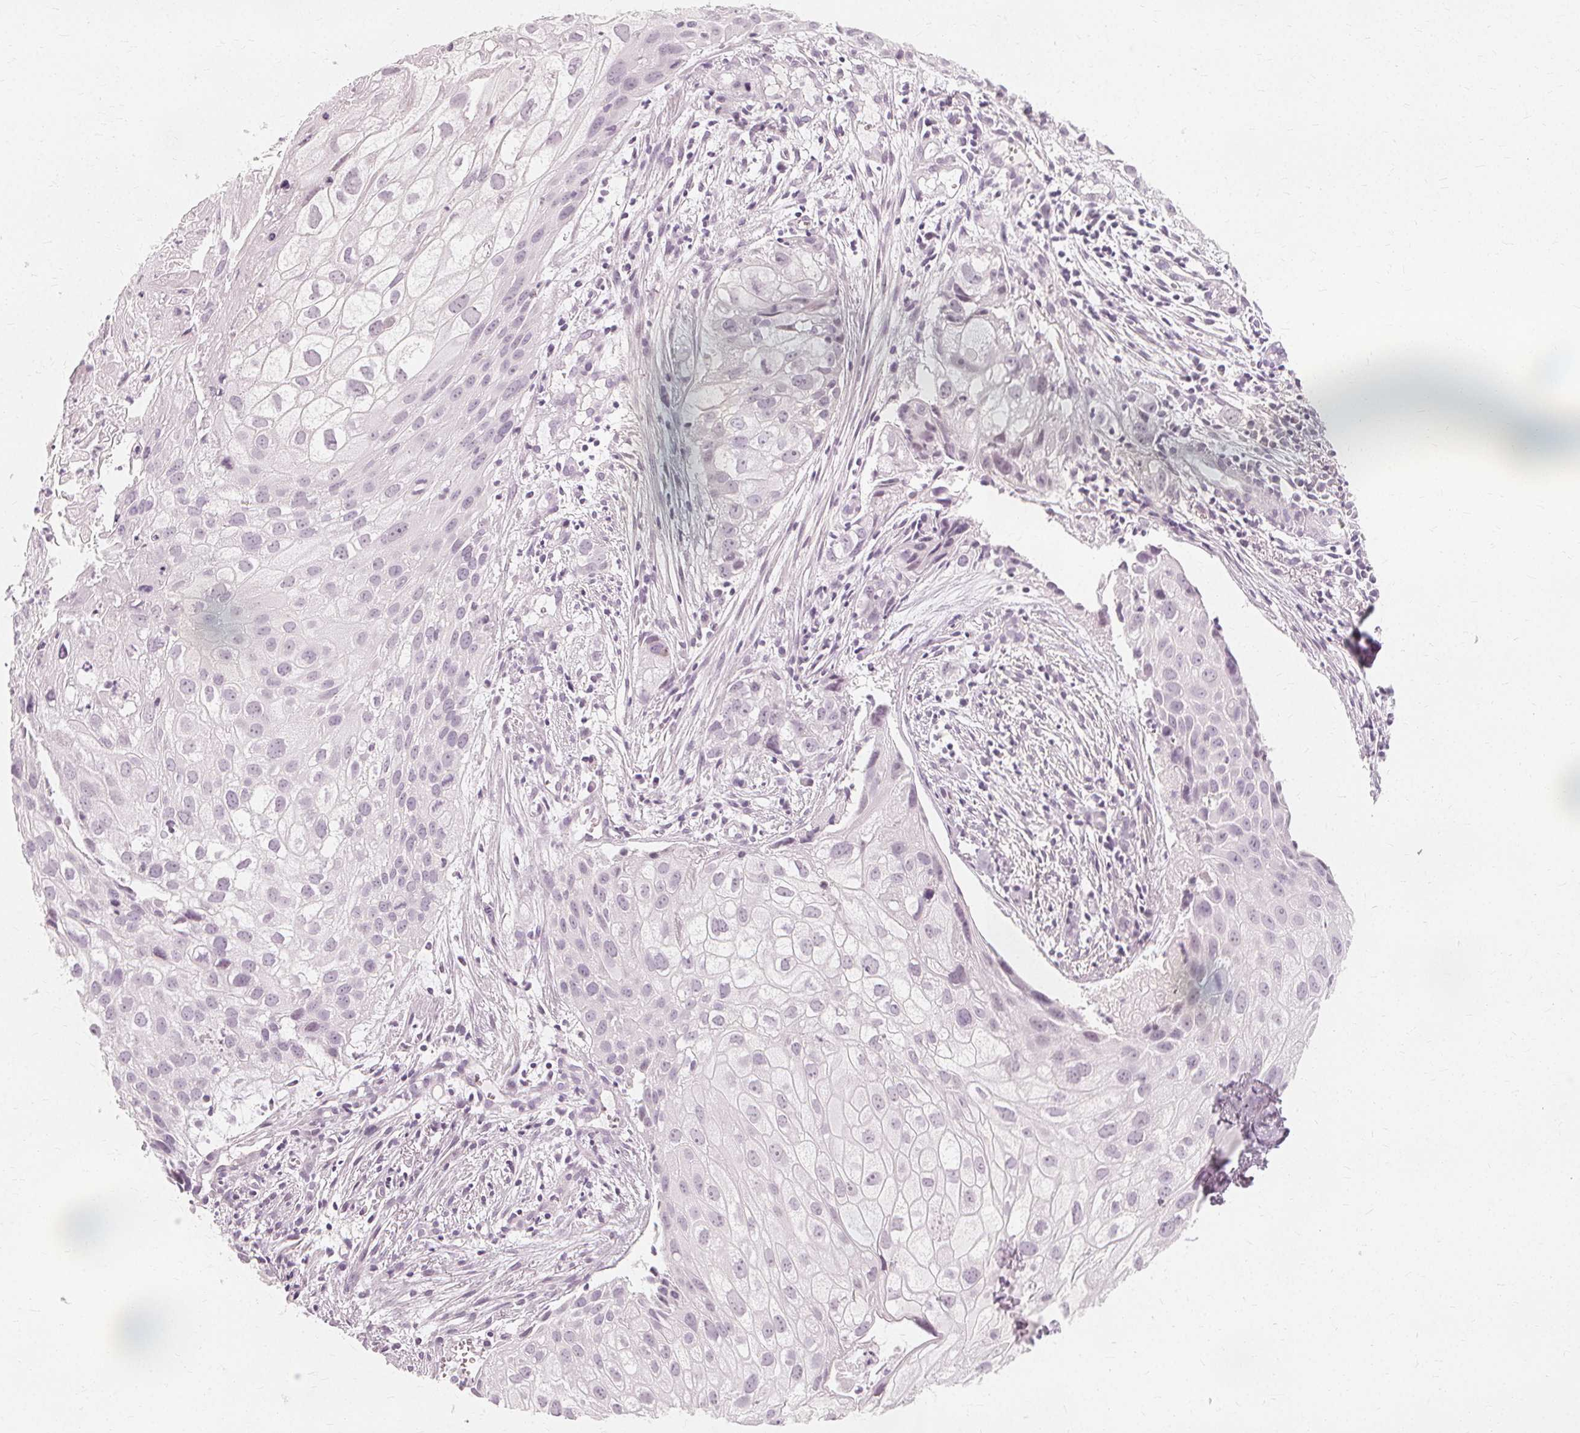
{"staining": {"intensity": "negative", "quantity": "none", "location": "none"}, "tissue": "cervical cancer", "cell_type": "Tumor cells", "image_type": "cancer", "snomed": [{"axis": "morphology", "description": "Squamous cell carcinoma, NOS"}, {"axis": "topography", "description": "Cervix"}], "caption": "High power microscopy micrograph of an IHC histopathology image of squamous cell carcinoma (cervical), revealing no significant staining in tumor cells. (DAB immunohistochemistry (IHC) with hematoxylin counter stain).", "gene": "NXPE1", "patient": {"sex": "female", "age": 53}}